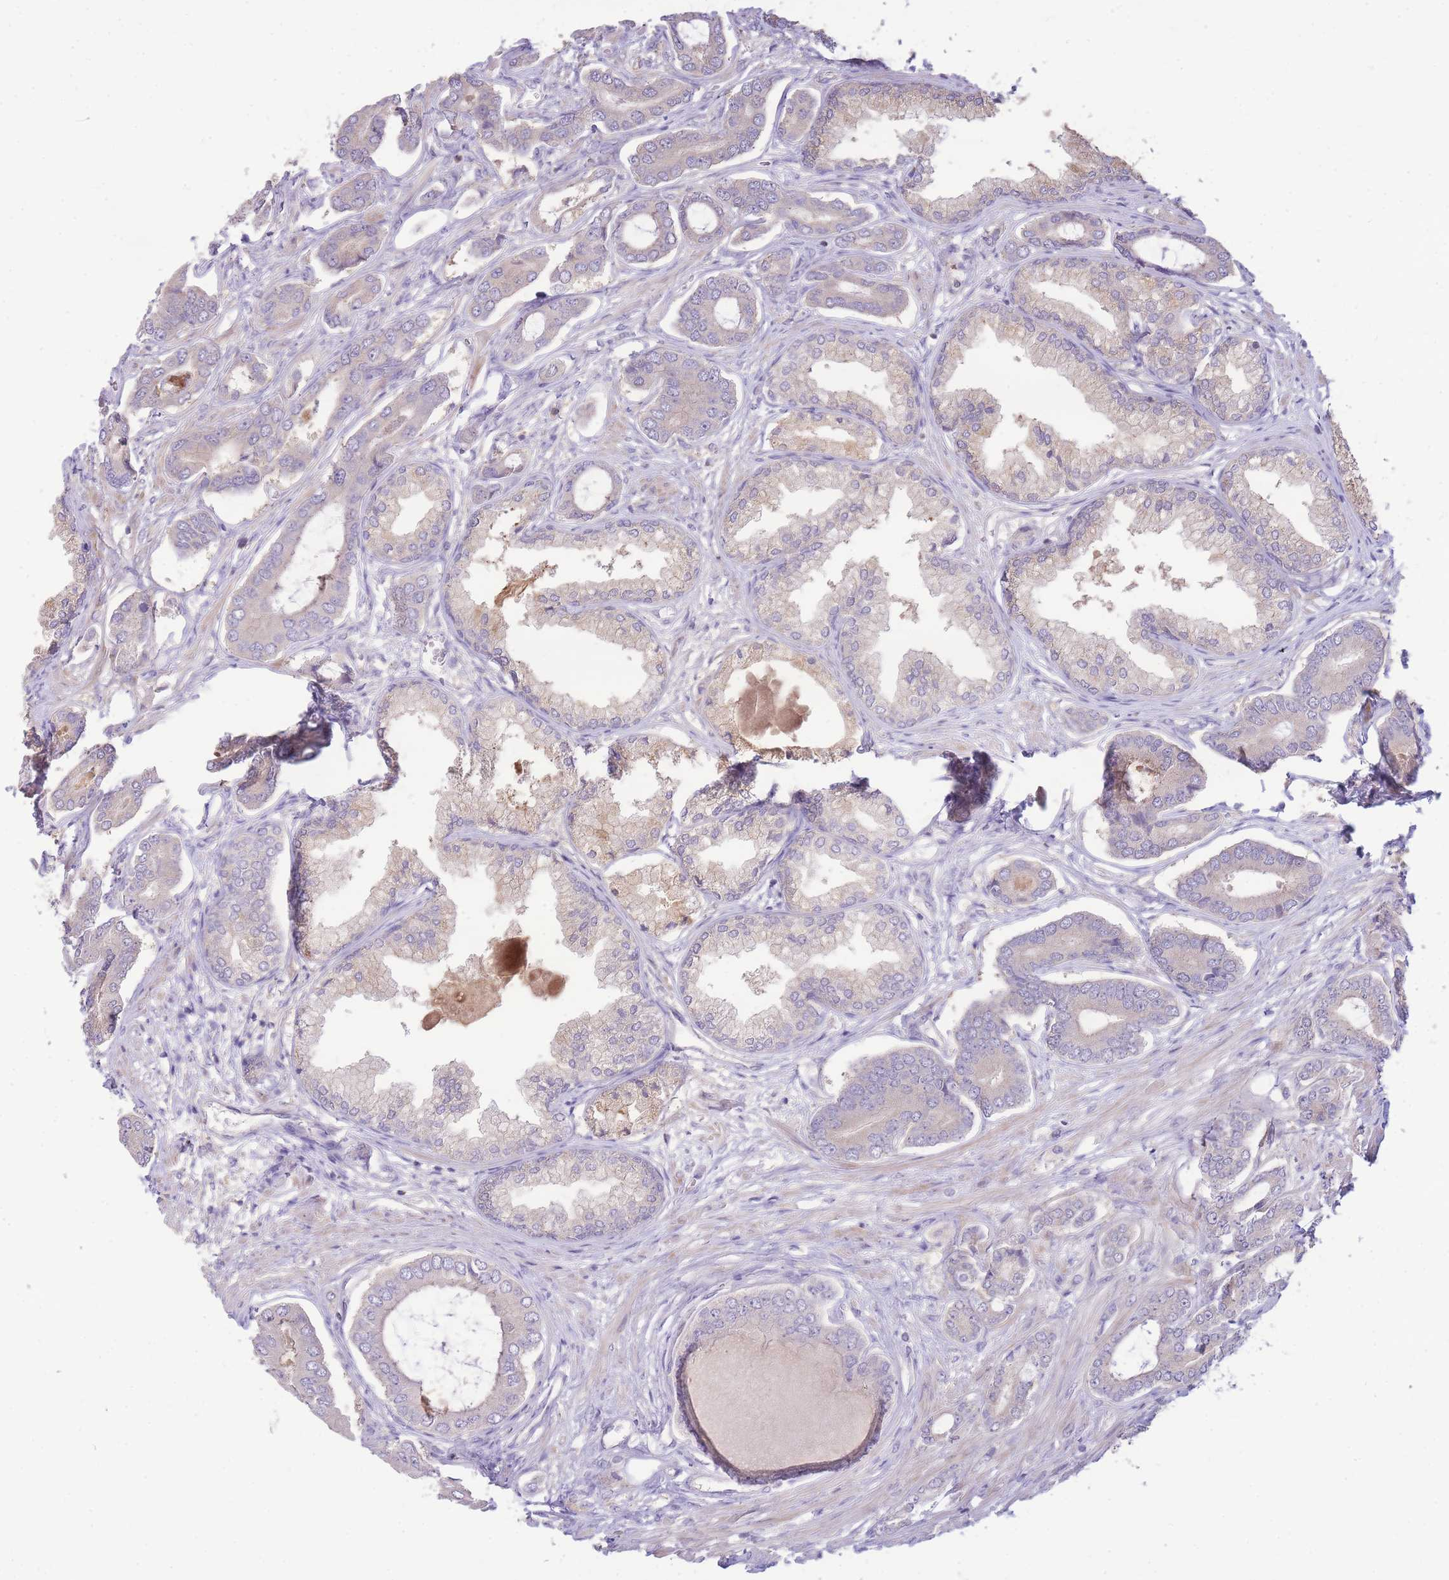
{"staining": {"intensity": "negative", "quantity": "none", "location": "none"}, "tissue": "prostate cancer", "cell_type": "Tumor cells", "image_type": "cancer", "snomed": [{"axis": "morphology", "description": "Adenocarcinoma, NOS"}, {"axis": "topography", "description": "Prostate and seminal vesicle, NOS"}], "caption": "This micrograph is of prostate cancer (adenocarcinoma) stained with immunohistochemistry to label a protein in brown with the nuclei are counter-stained blue. There is no expression in tumor cells.", "gene": "OR5T1", "patient": {"sex": "male", "age": 76}}